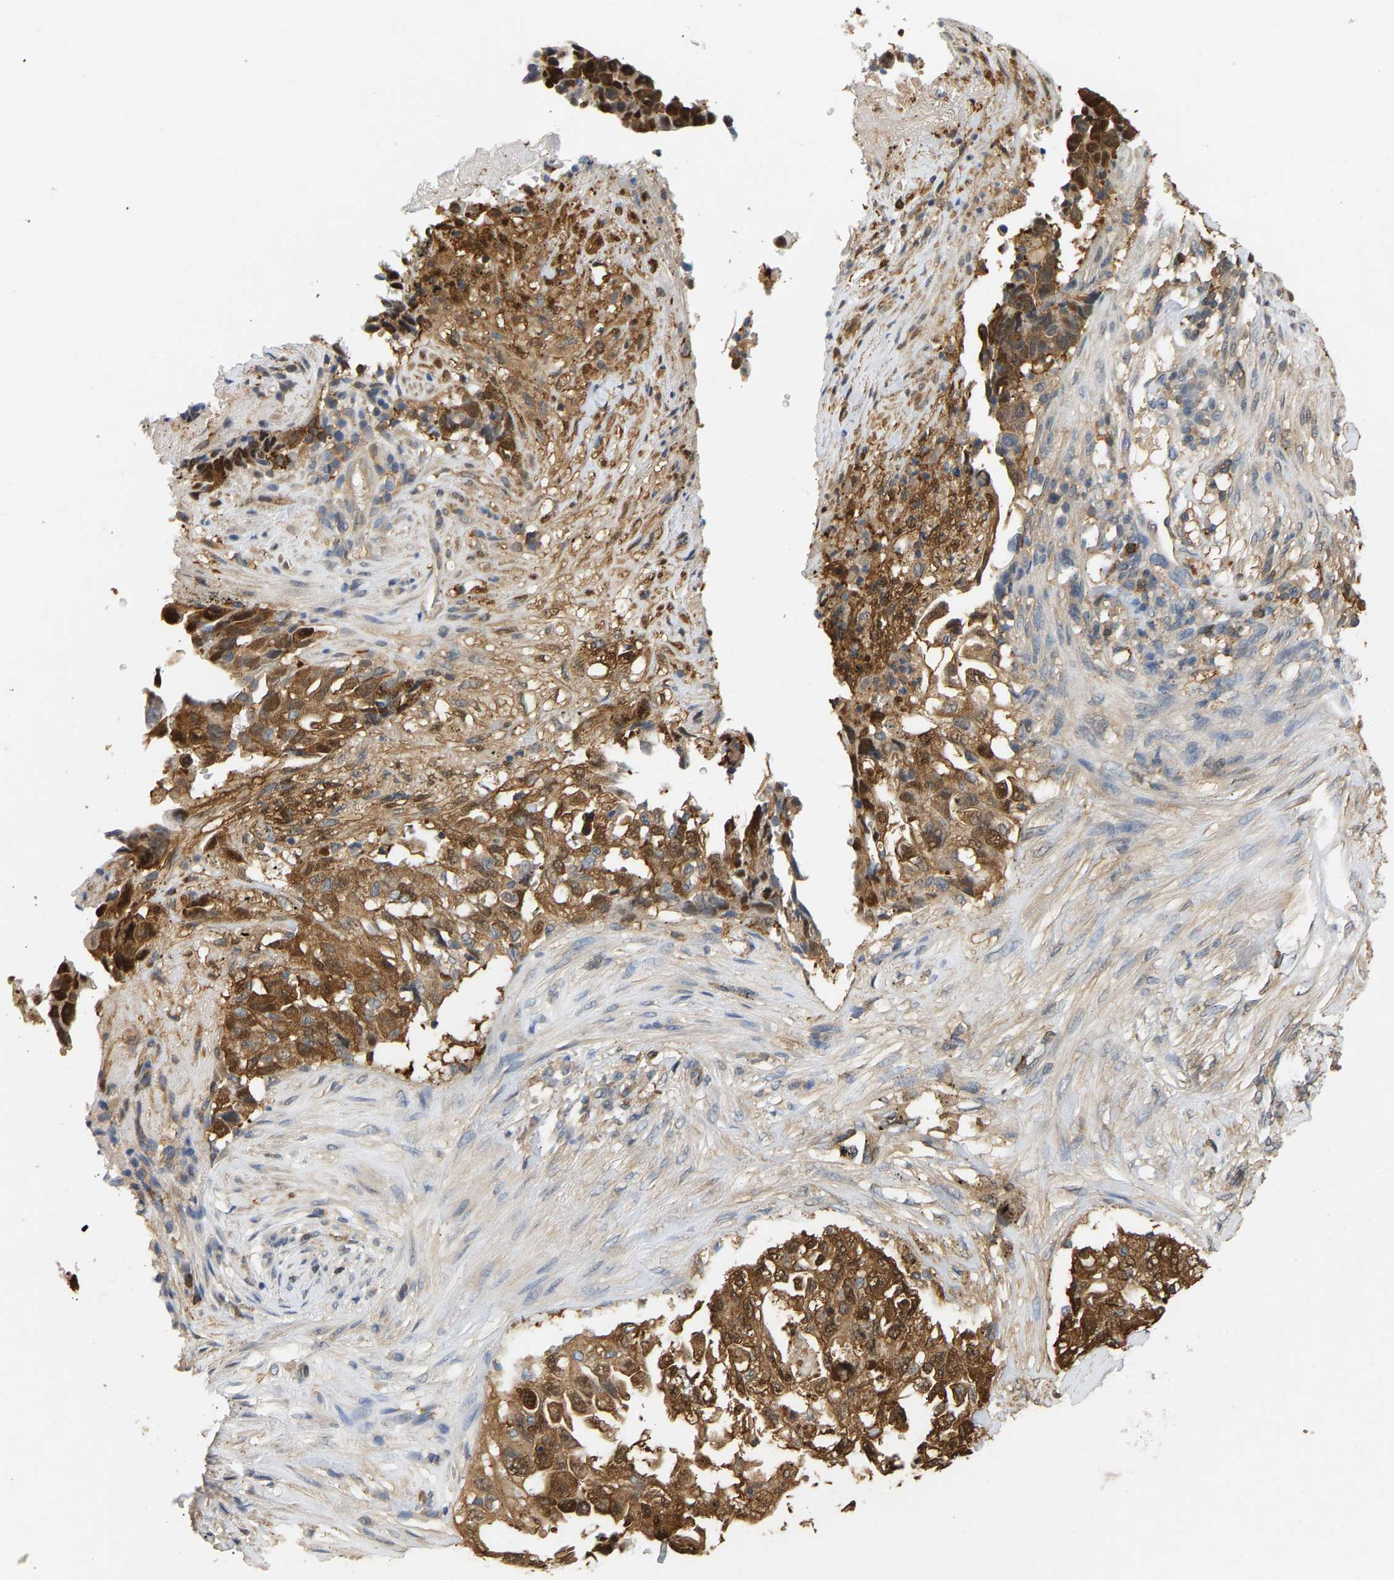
{"staining": {"intensity": "strong", "quantity": ">75%", "location": "cytoplasmic/membranous"}, "tissue": "lung cancer", "cell_type": "Tumor cells", "image_type": "cancer", "snomed": [{"axis": "morphology", "description": "Adenocarcinoma, NOS"}, {"axis": "topography", "description": "Lung"}], "caption": "Immunohistochemical staining of lung cancer shows high levels of strong cytoplasmic/membranous protein expression in about >75% of tumor cells.", "gene": "ENO1", "patient": {"sex": "female", "age": 51}}